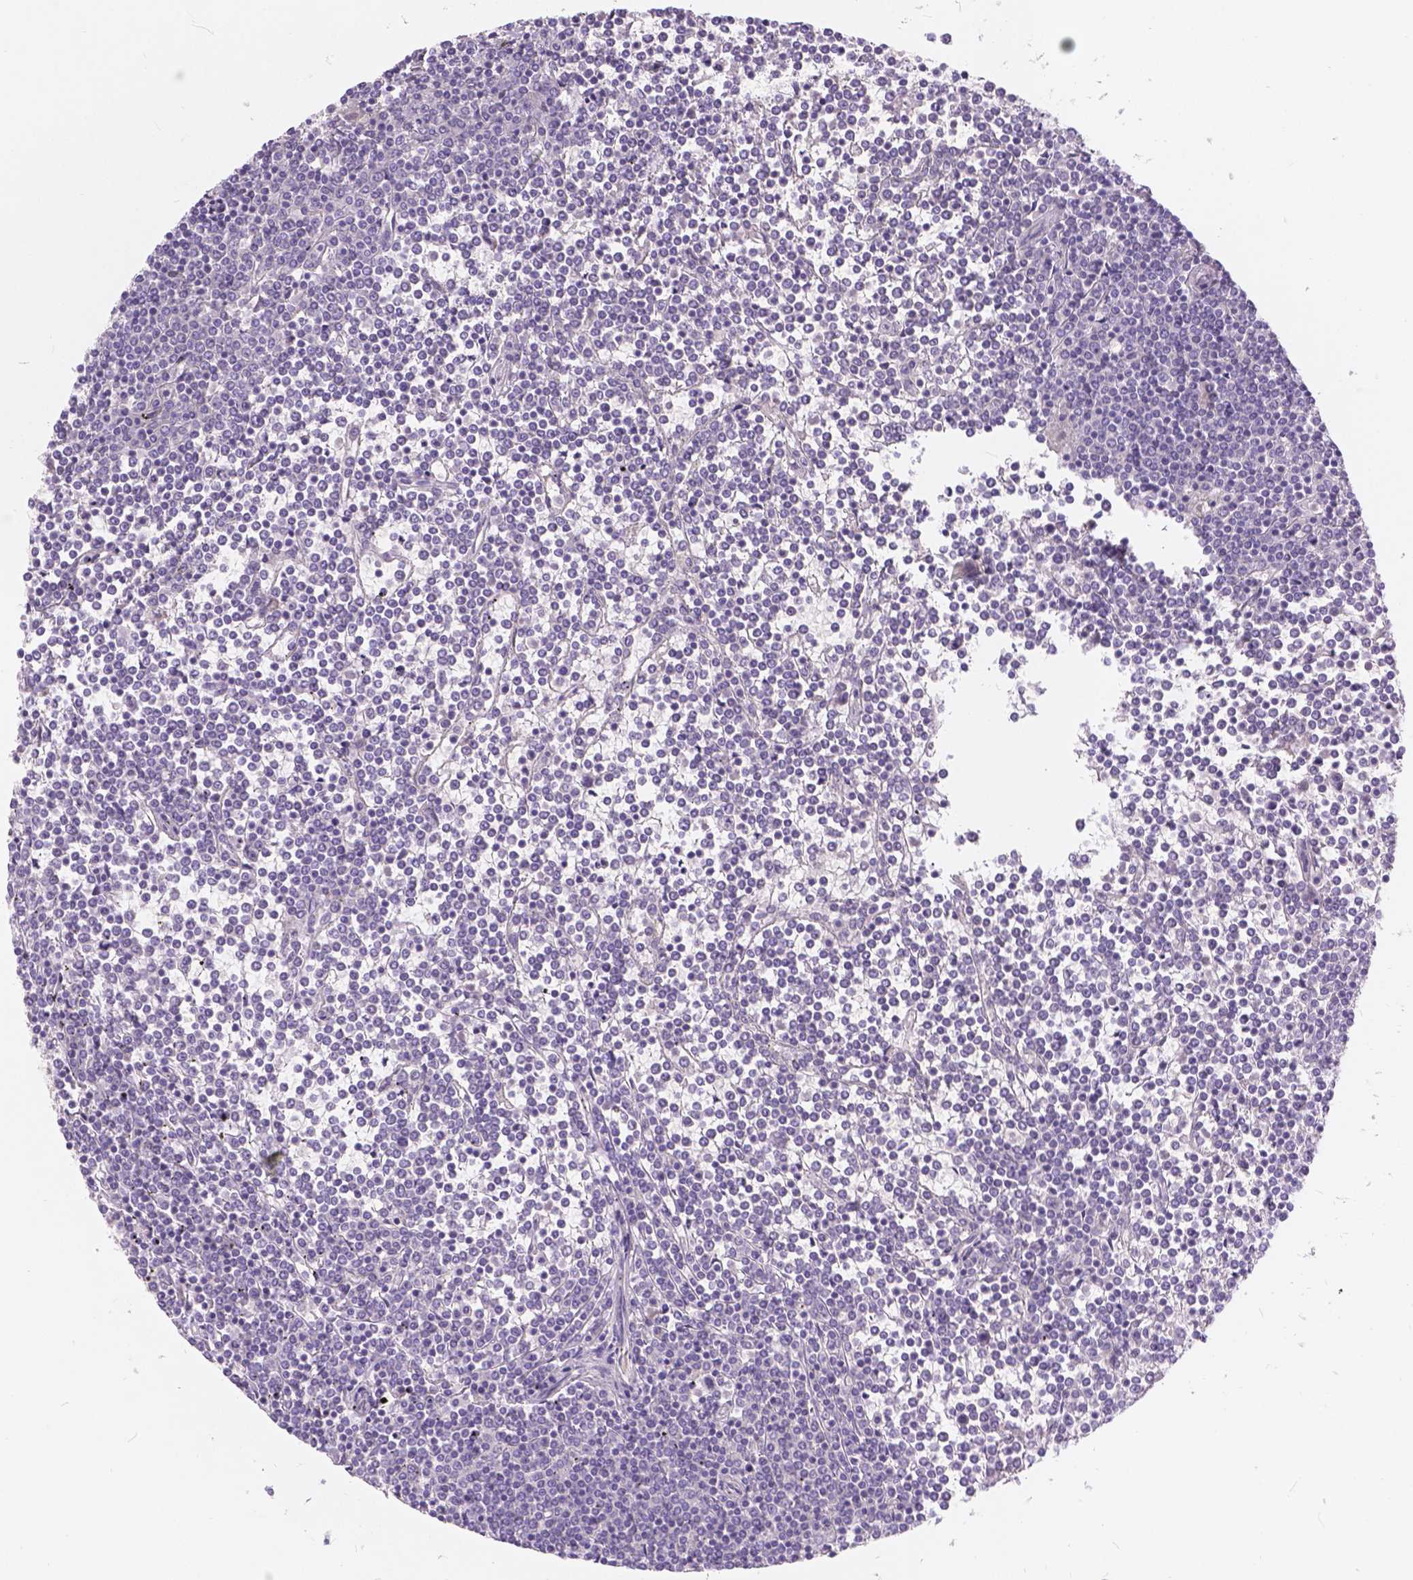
{"staining": {"intensity": "negative", "quantity": "none", "location": "none"}, "tissue": "lymphoma", "cell_type": "Tumor cells", "image_type": "cancer", "snomed": [{"axis": "morphology", "description": "Malignant lymphoma, non-Hodgkin's type, Low grade"}, {"axis": "topography", "description": "Spleen"}], "caption": "IHC image of neoplastic tissue: lymphoma stained with DAB (3,3'-diaminobenzidine) reveals no significant protein expression in tumor cells.", "gene": "PEX11G", "patient": {"sex": "female", "age": 19}}